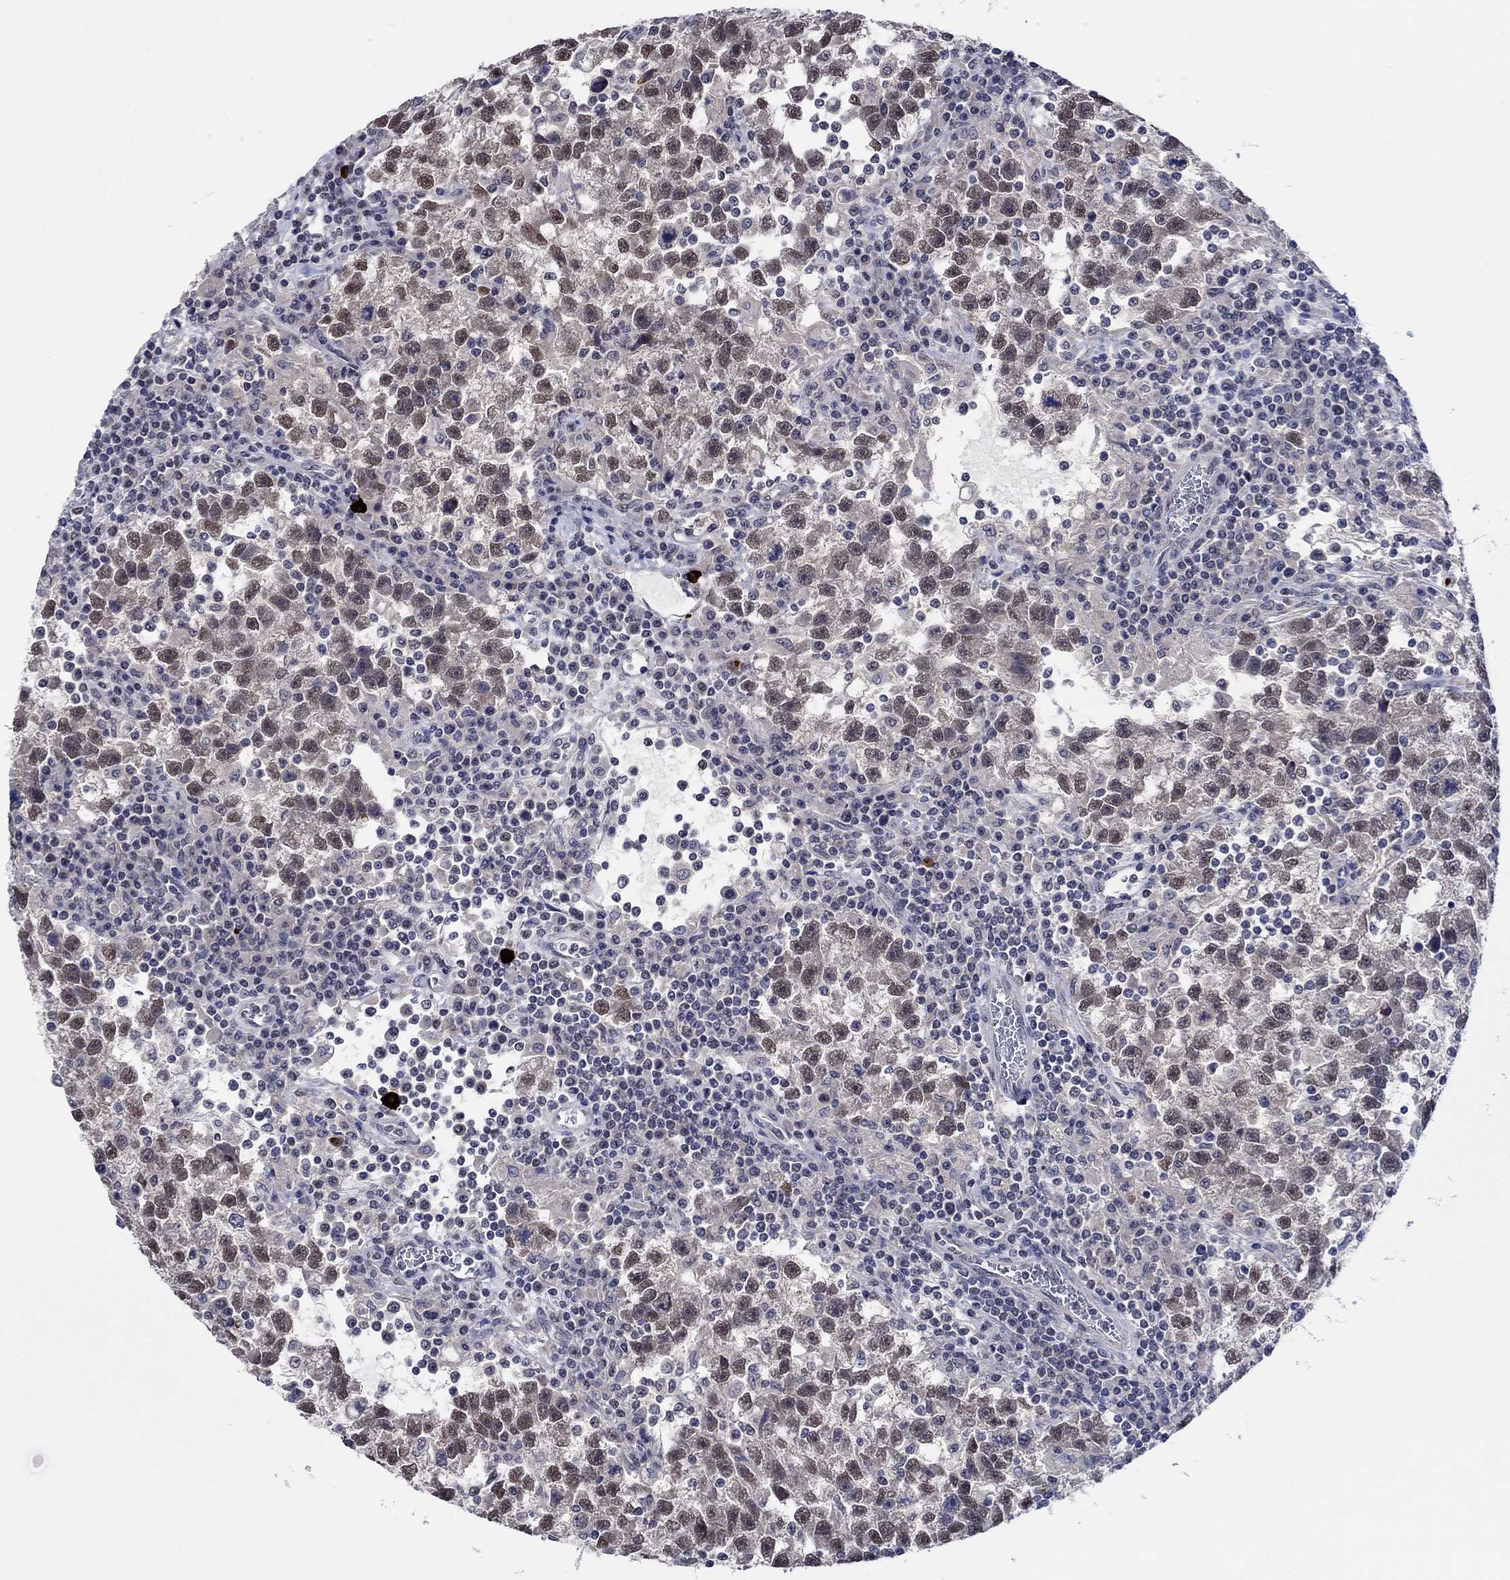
{"staining": {"intensity": "moderate", "quantity": ">75%", "location": "nuclear"}, "tissue": "testis cancer", "cell_type": "Tumor cells", "image_type": "cancer", "snomed": [{"axis": "morphology", "description": "Seminoma, NOS"}, {"axis": "topography", "description": "Testis"}], "caption": "Human testis cancer (seminoma) stained with a protein marker demonstrates moderate staining in tumor cells.", "gene": "PRRT3", "patient": {"sex": "male", "age": 47}}